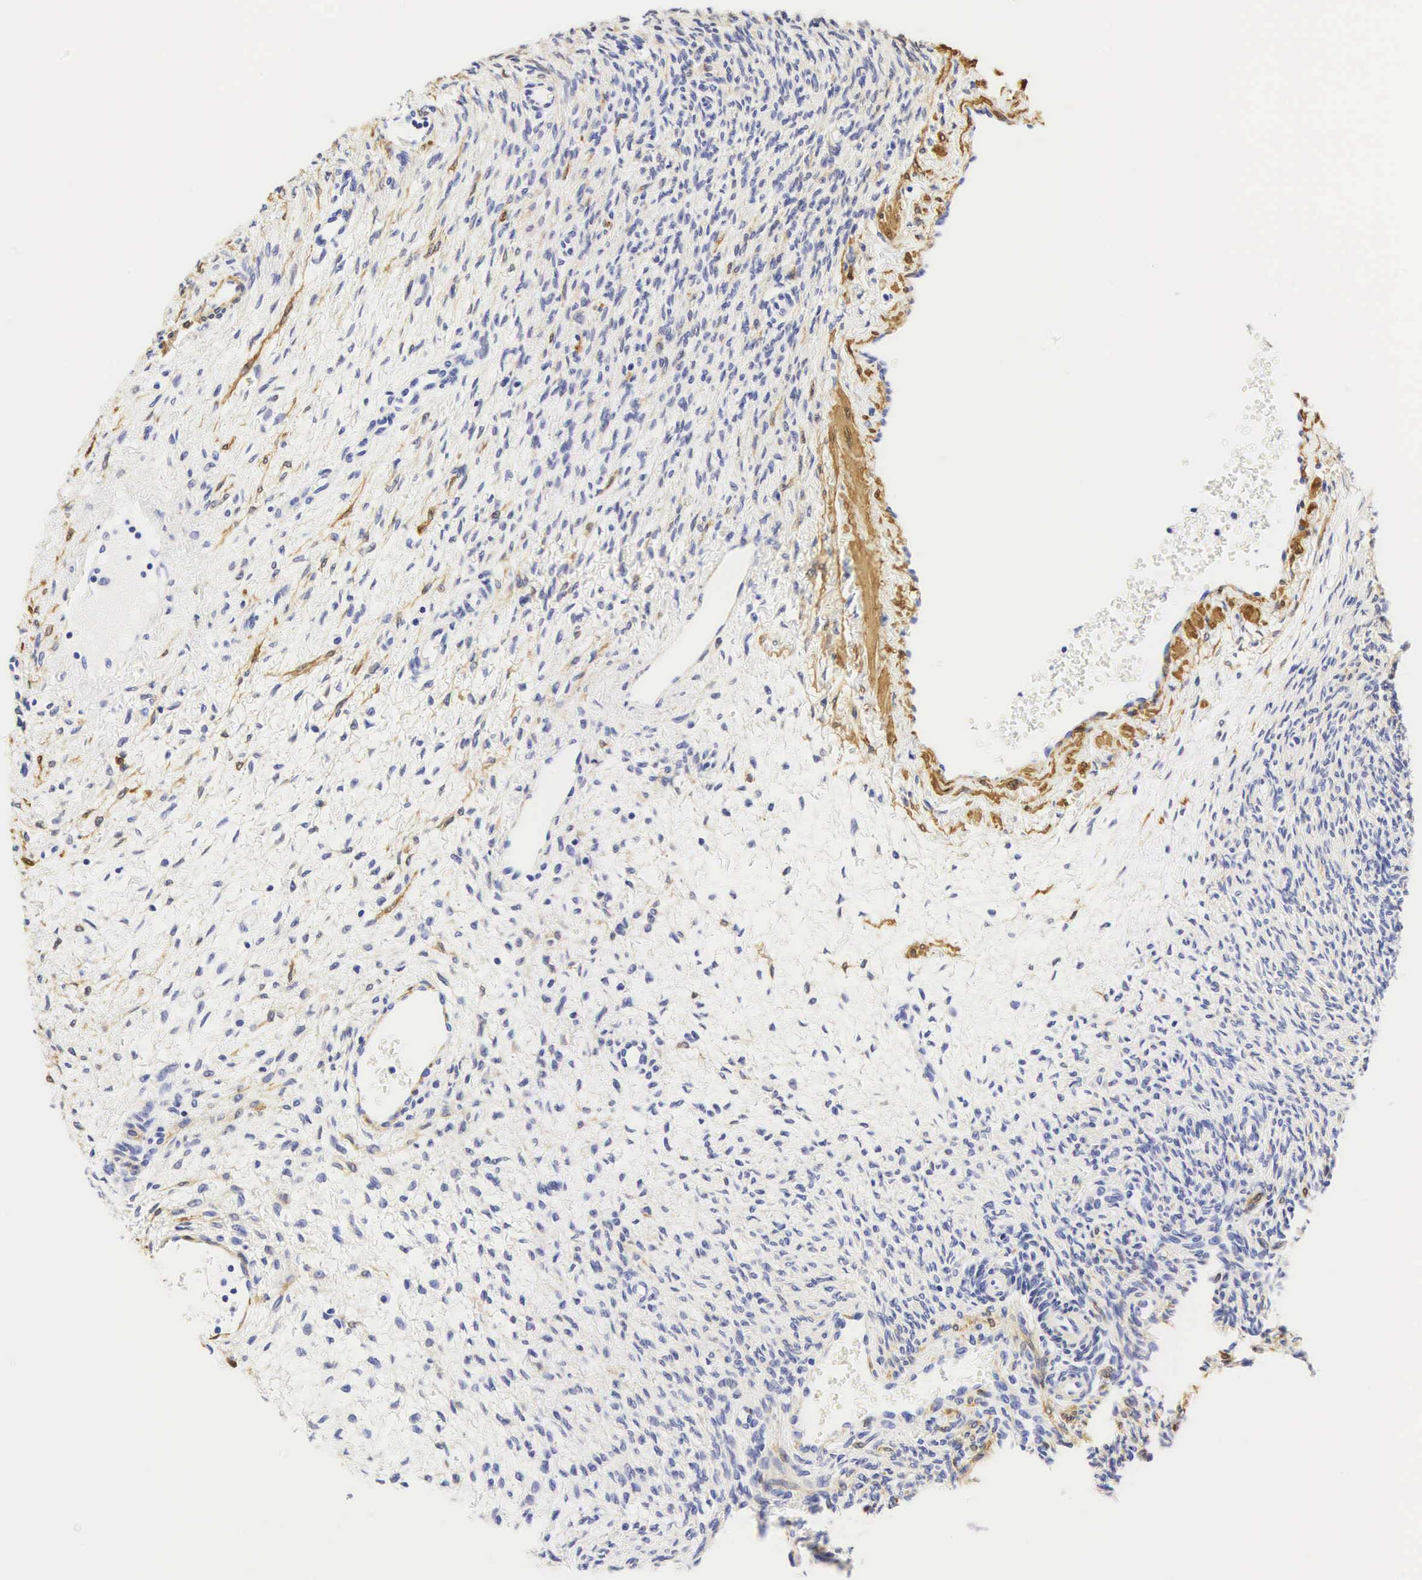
{"staining": {"intensity": "negative", "quantity": "none", "location": "none"}, "tissue": "ovary", "cell_type": "Ovarian stroma cells", "image_type": "normal", "snomed": [{"axis": "morphology", "description": "Normal tissue, NOS"}, {"axis": "topography", "description": "Ovary"}], "caption": "Immunohistochemical staining of normal ovary exhibits no significant positivity in ovarian stroma cells.", "gene": "CNN1", "patient": {"sex": "female", "age": 32}}